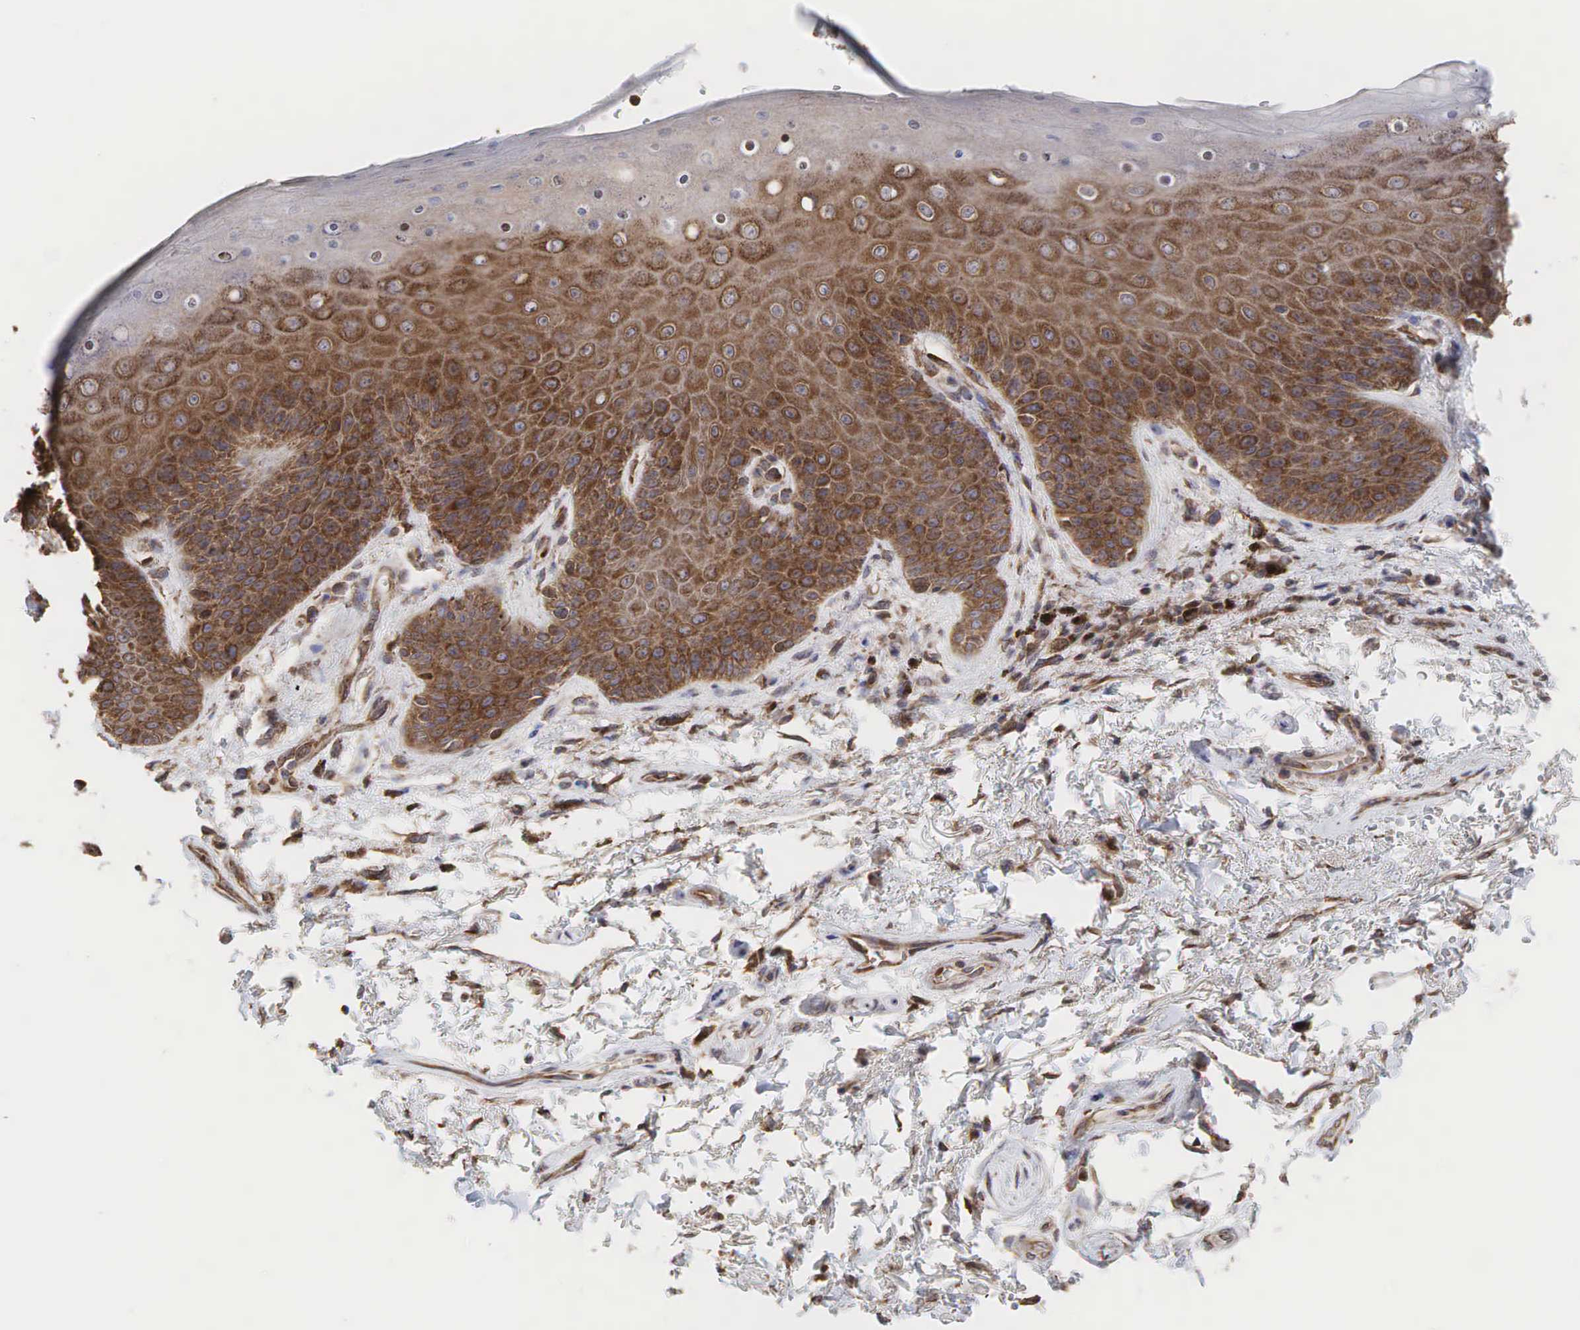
{"staining": {"intensity": "moderate", "quantity": ">75%", "location": "cytoplasmic/membranous,nuclear"}, "tissue": "skin", "cell_type": "Epidermal cells", "image_type": "normal", "snomed": [{"axis": "morphology", "description": "Normal tissue, NOS"}, {"axis": "topography", "description": "Anal"}, {"axis": "topography", "description": "Peripheral nerve tissue"}], "caption": "Immunohistochemistry (IHC) histopathology image of benign human skin stained for a protein (brown), which displays medium levels of moderate cytoplasmic/membranous,nuclear staining in approximately >75% of epidermal cells.", "gene": "PABPC5", "patient": {"sex": "female", "age": 46}}